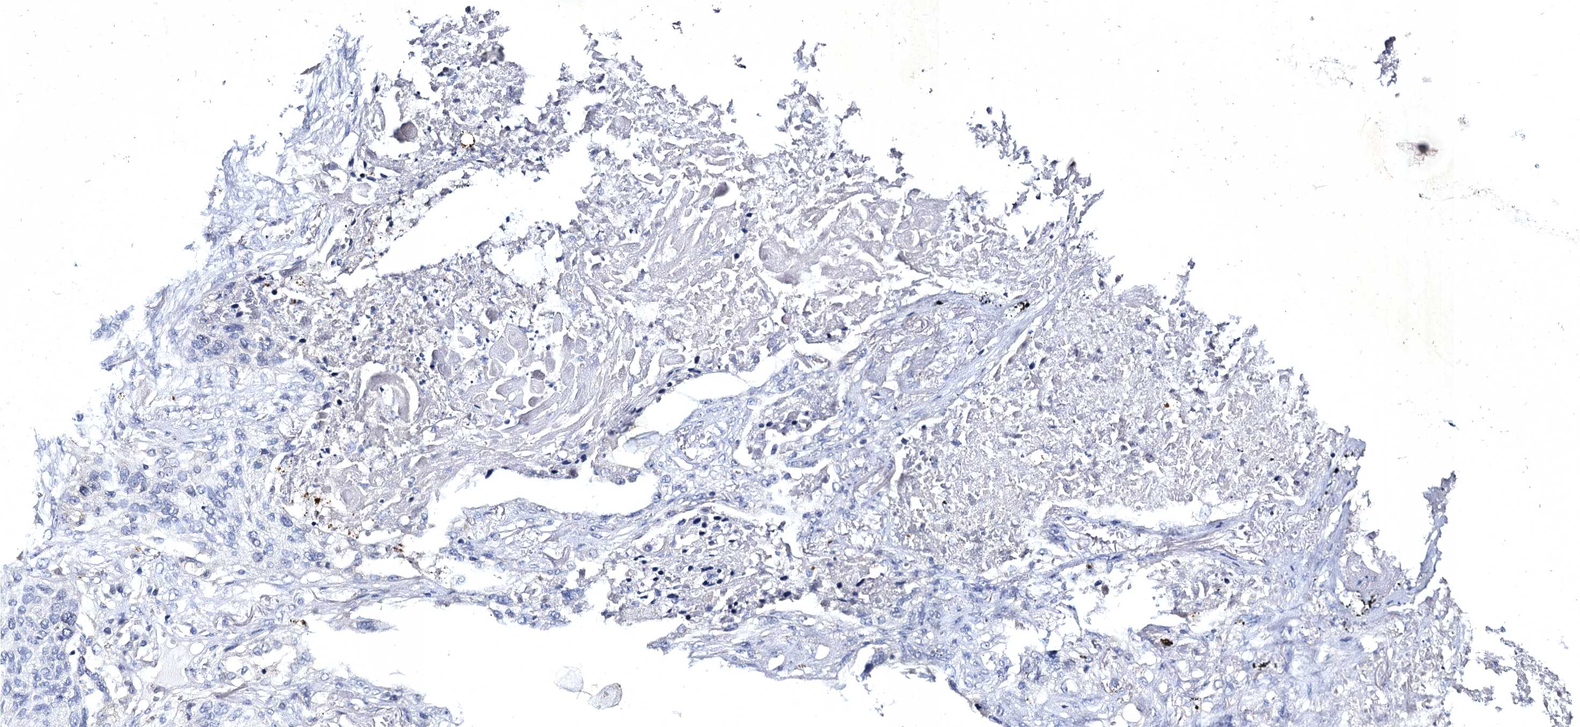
{"staining": {"intensity": "negative", "quantity": "none", "location": "none"}, "tissue": "lung cancer", "cell_type": "Tumor cells", "image_type": "cancer", "snomed": [{"axis": "morphology", "description": "Squamous cell carcinoma, NOS"}, {"axis": "topography", "description": "Lung"}], "caption": "Immunohistochemistry micrograph of neoplastic tissue: squamous cell carcinoma (lung) stained with DAB (3,3'-diaminobenzidine) demonstrates no significant protein staining in tumor cells.", "gene": "ATP9A", "patient": {"sex": "female", "age": 63}}